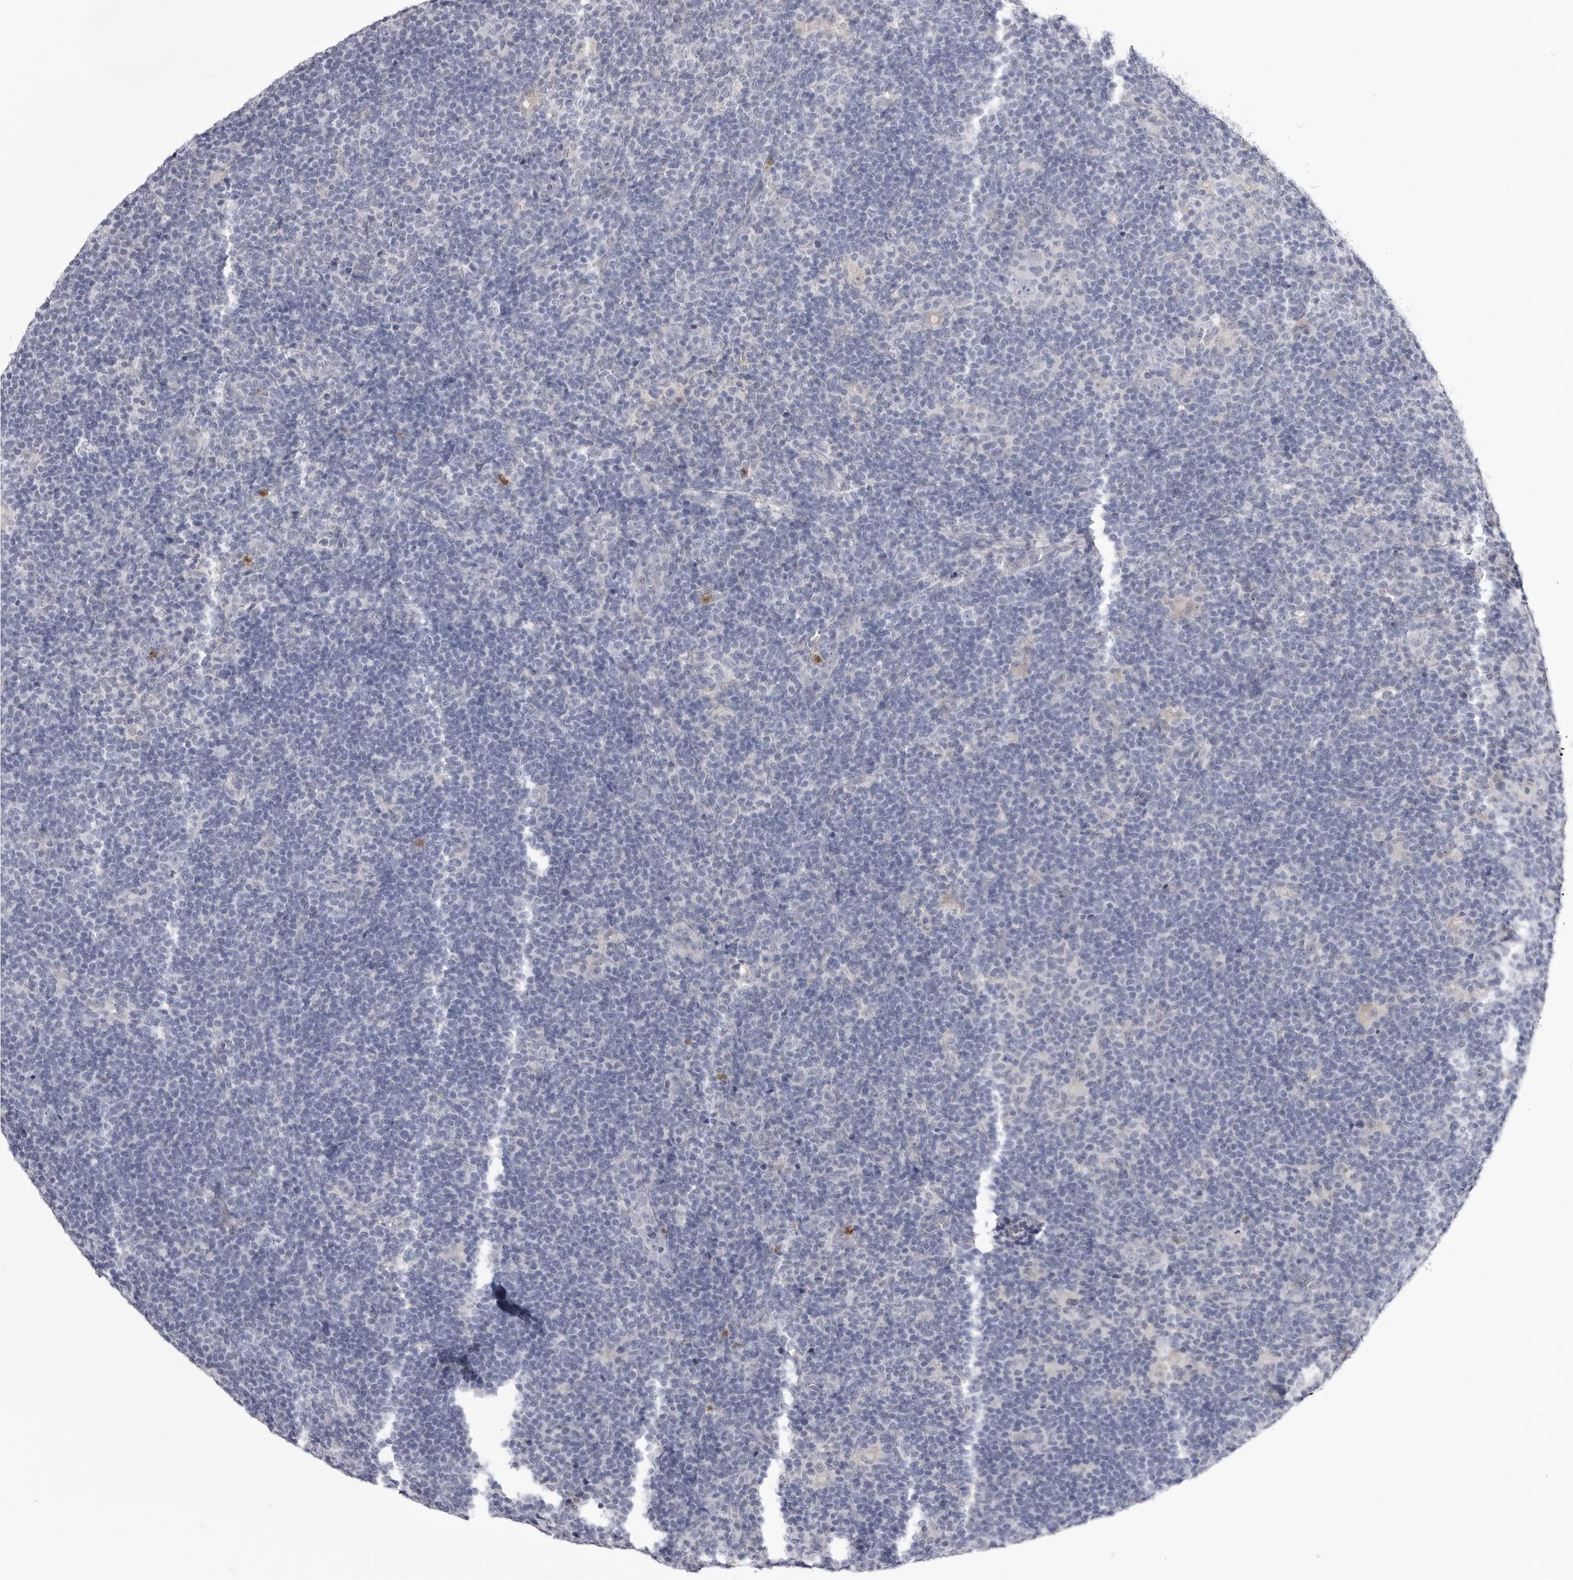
{"staining": {"intensity": "negative", "quantity": "none", "location": "none"}, "tissue": "lymphoma", "cell_type": "Tumor cells", "image_type": "cancer", "snomed": [{"axis": "morphology", "description": "Hodgkin's disease, NOS"}, {"axis": "topography", "description": "Lymph node"}], "caption": "This is a histopathology image of immunohistochemistry (IHC) staining of lymphoma, which shows no positivity in tumor cells.", "gene": "STAP2", "patient": {"sex": "female", "age": 57}}